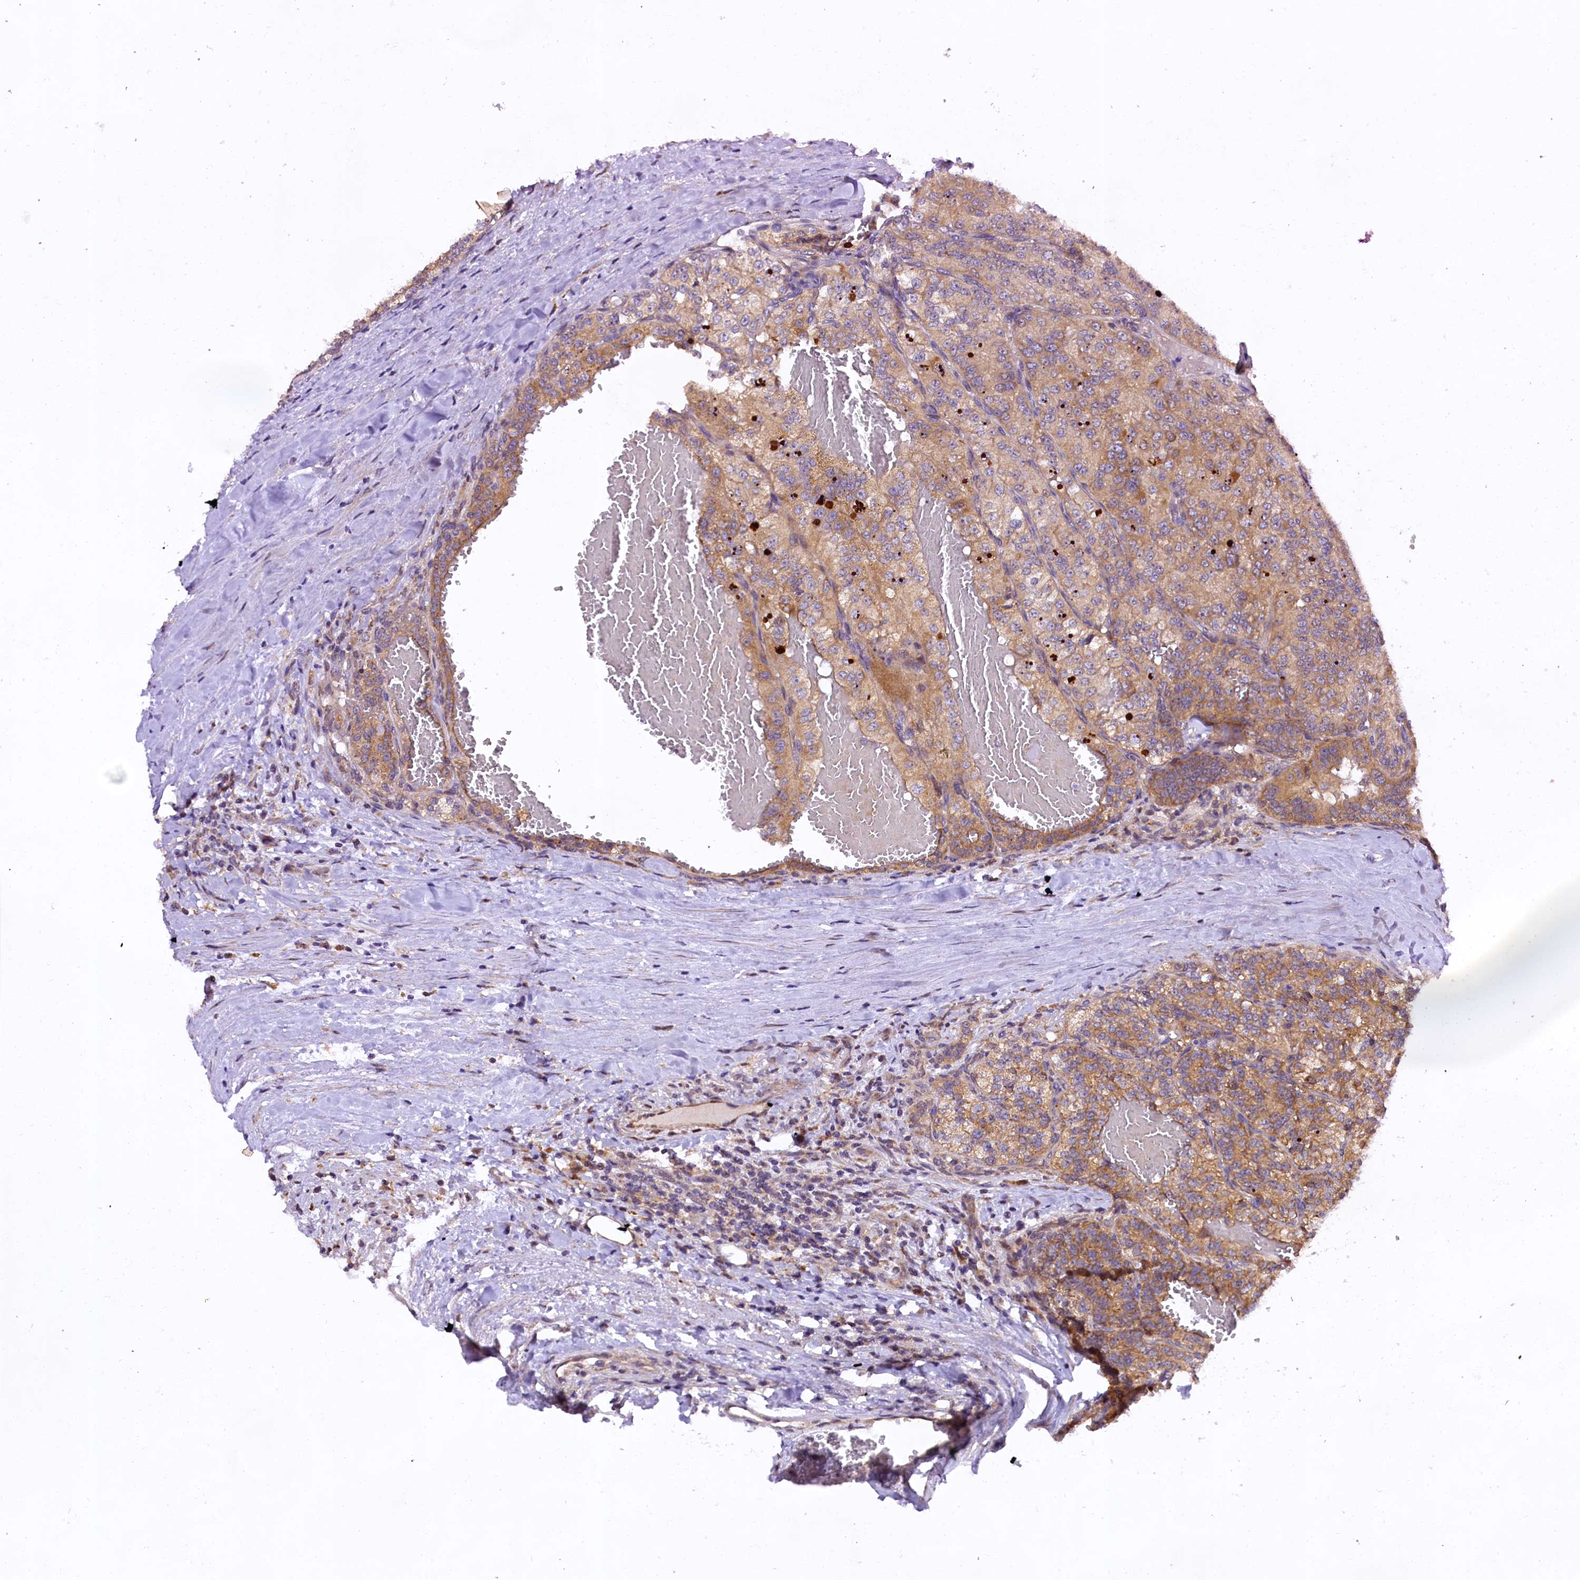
{"staining": {"intensity": "moderate", "quantity": "25%-75%", "location": "cytoplasmic/membranous"}, "tissue": "renal cancer", "cell_type": "Tumor cells", "image_type": "cancer", "snomed": [{"axis": "morphology", "description": "Adenocarcinoma, NOS"}, {"axis": "topography", "description": "Kidney"}], "caption": "DAB (3,3'-diaminobenzidine) immunohistochemical staining of renal adenocarcinoma demonstrates moderate cytoplasmic/membranous protein staining in about 25%-75% of tumor cells. The protein of interest is shown in brown color, while the nuclei are stained blue.", "gene": "DOHH", "patient": {"sex": "female", "age": 63}}